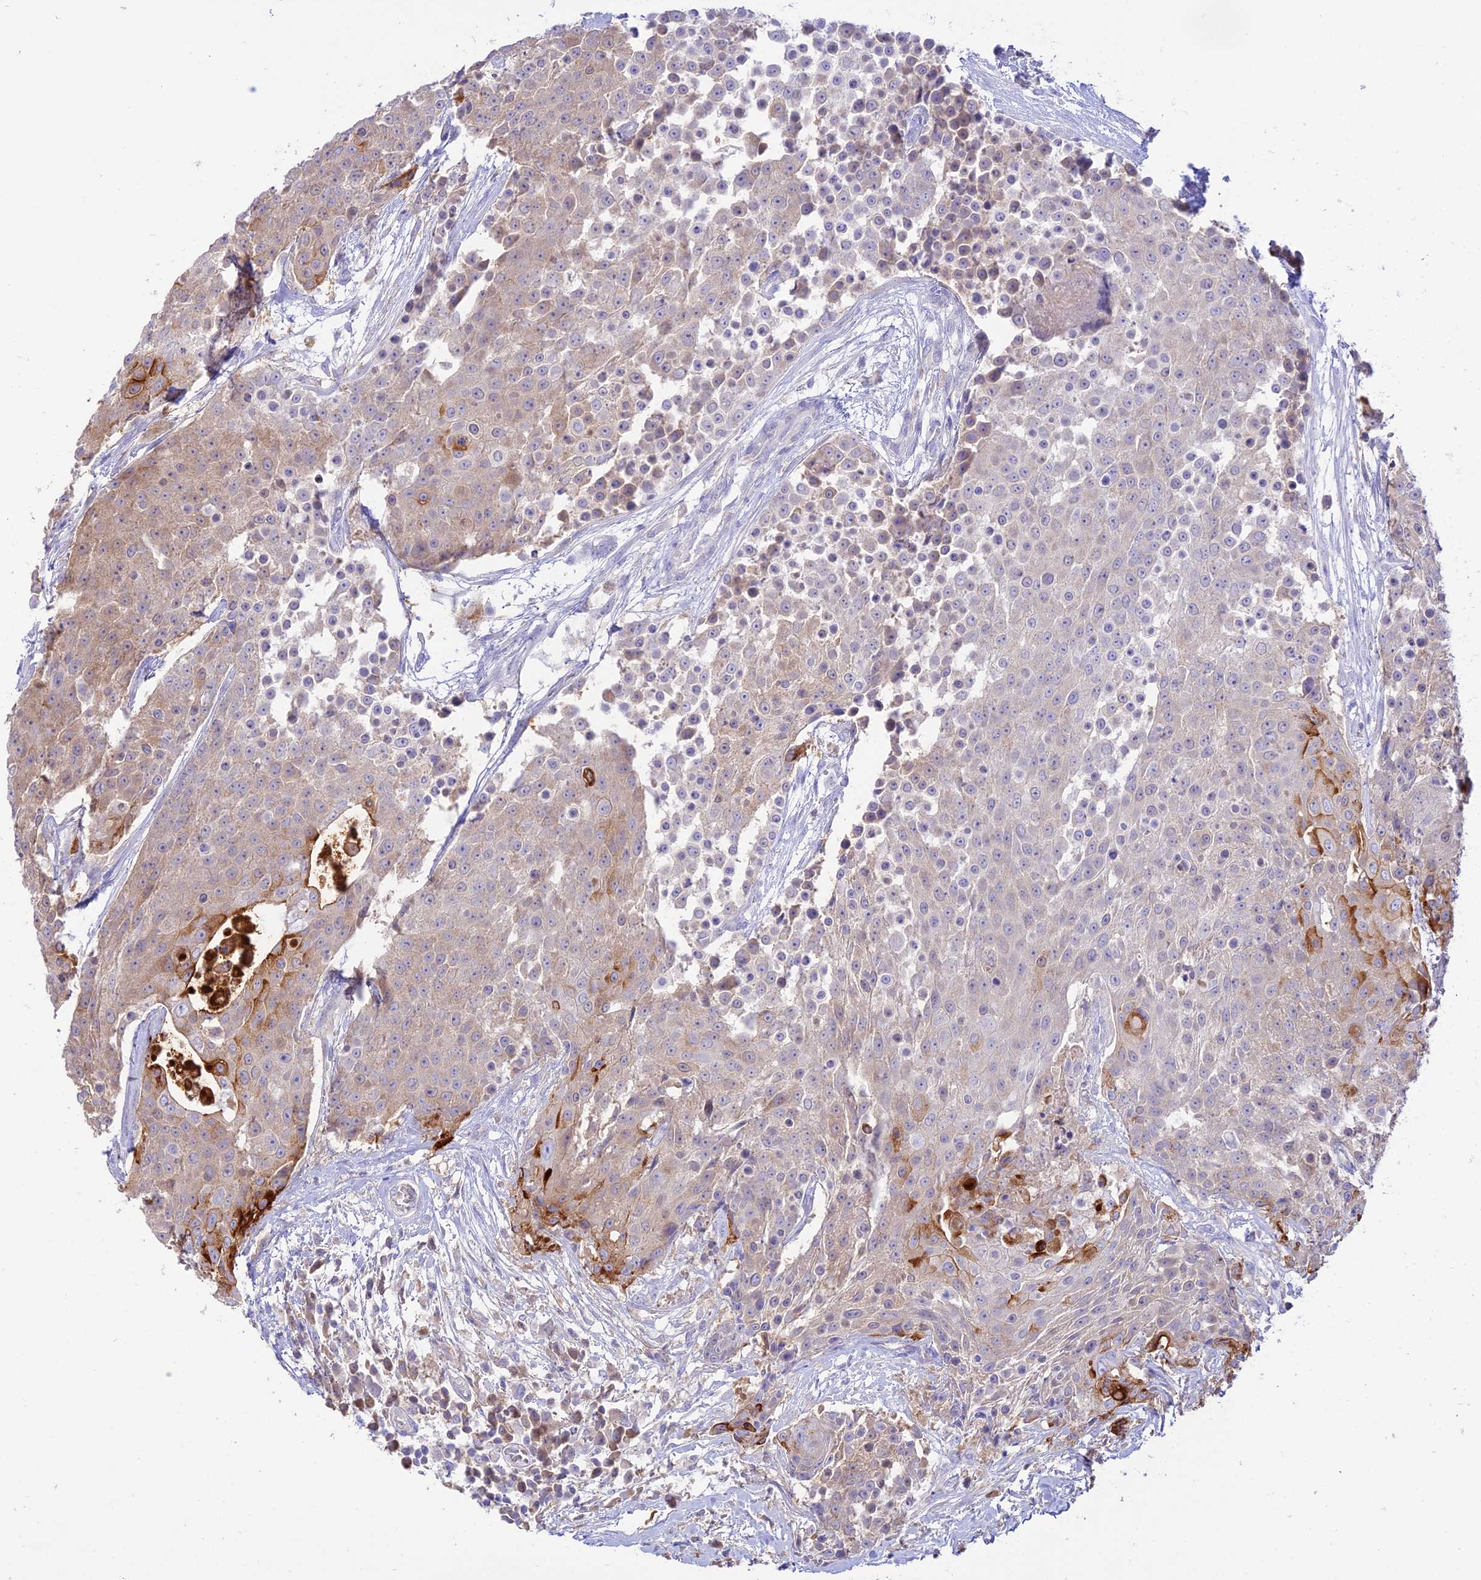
{"staining": {"intensity": "moderate", "quantity": "<25%", "location": "cytoplasmic/membranous"}, "tissue": "urothelial cancer", "cell_type": "Tumor cells", "image_type": "cancer", "snomed": [{"axis": "morphology", "description": "Urothelial carcinoma, High grade"}, {"axis": "topography", "description": "Urinary bladder"}], "caption": "A histopathology image of human urothelial cancer stained for a protein reveals moderate cytoplasmic/membranous brown staining in tumor cells.", "gene": "NLRP9", "patient": {"sex": "female", "age": 63}}